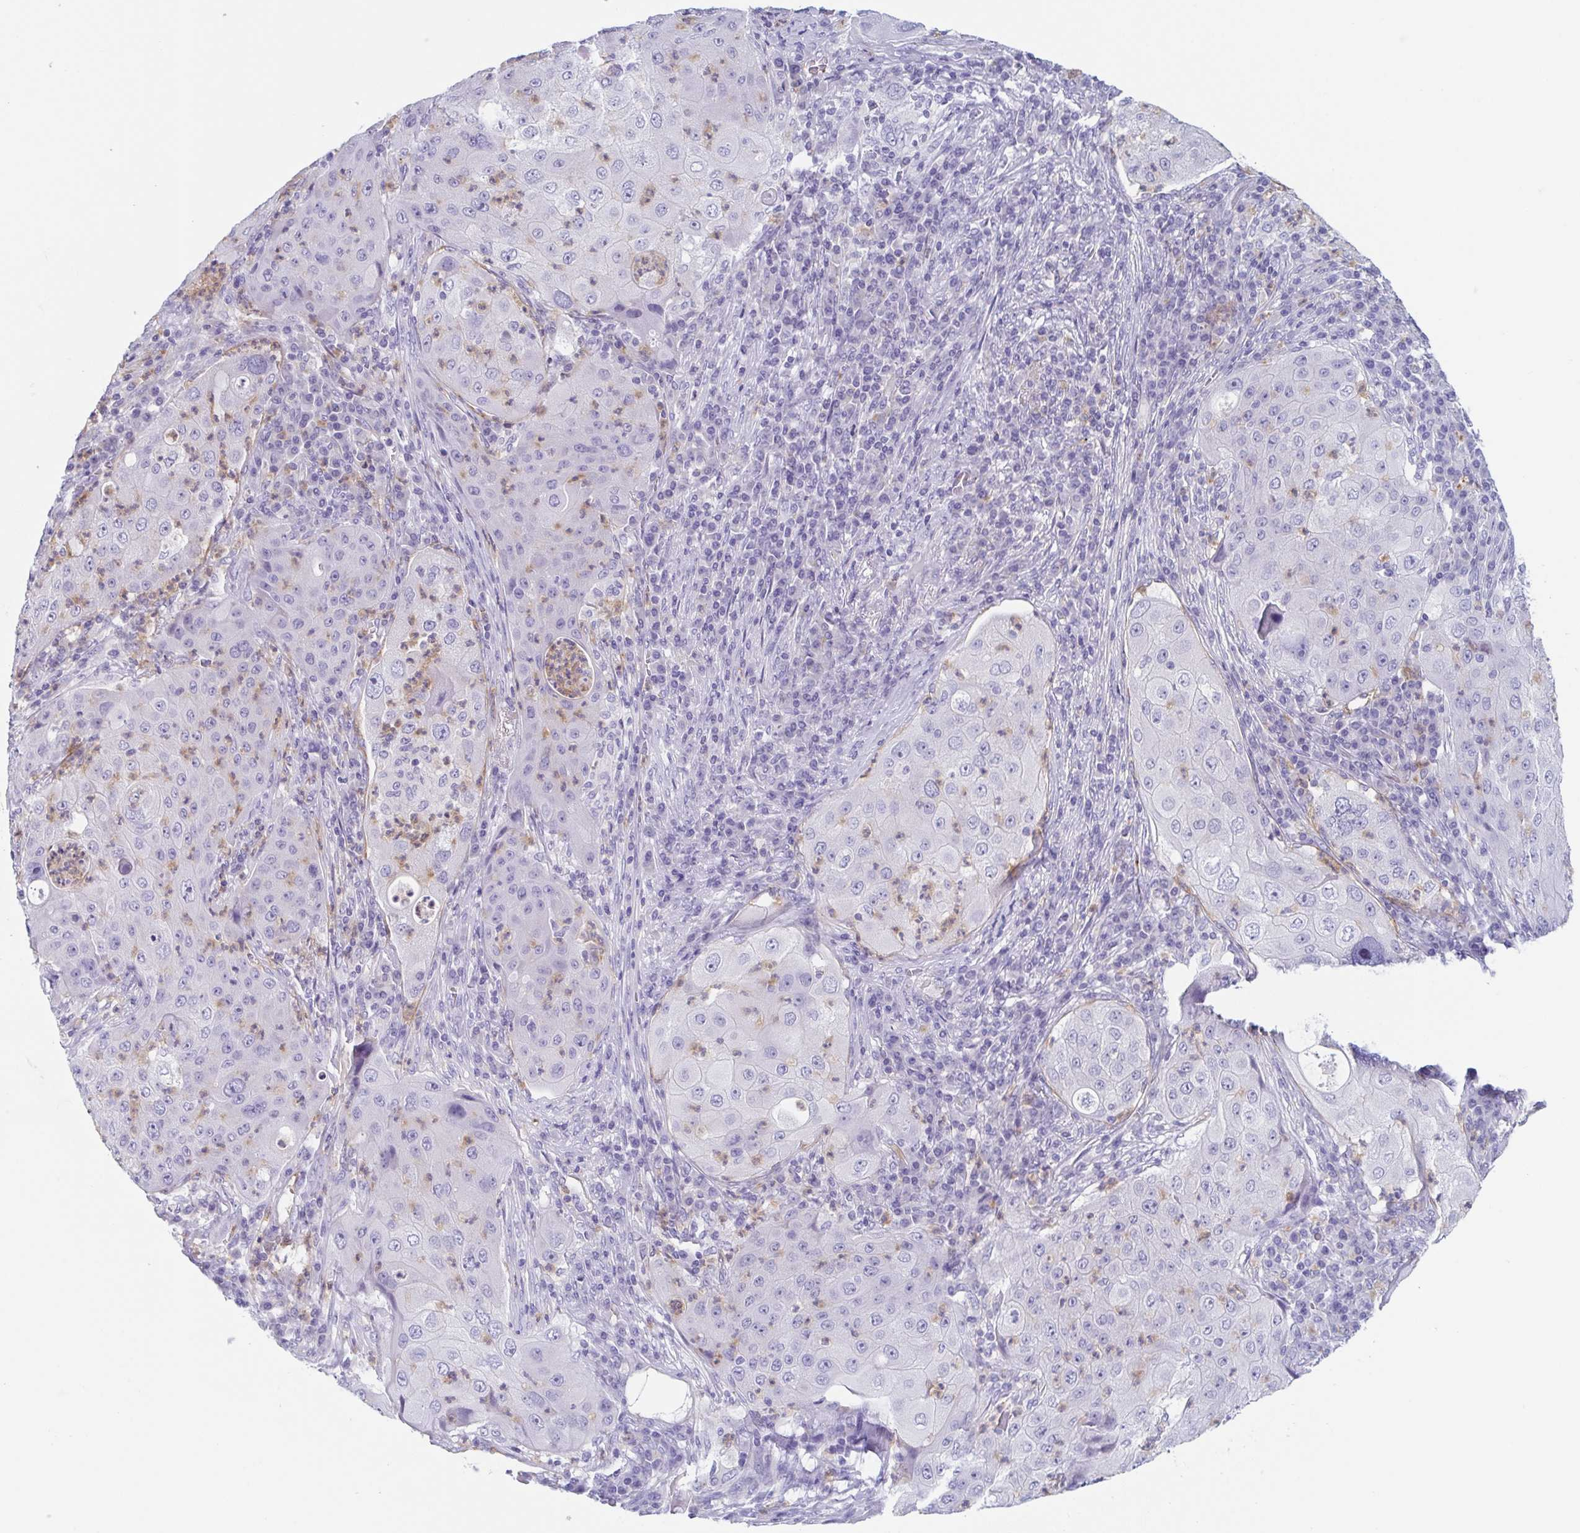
{"staining": {"intensity": "negative", "quantity": "none", "location": "none"}, "tissue": "lung cancer", "cell_type": "Tumor cells", "image_type": "cancer", "snomed": [{"axis": "morphology", "description": "Squamous cell carcinoma, NOS"}, {"axis": "topography", "description": "Lung"}], "caption": "Immunohistochemical staining of human squamous cell carcinoma (lung) reveals no significant staining in tumor cells.", "gene": "LYRM2", "patient": {"sex": "female", "age": 59}}